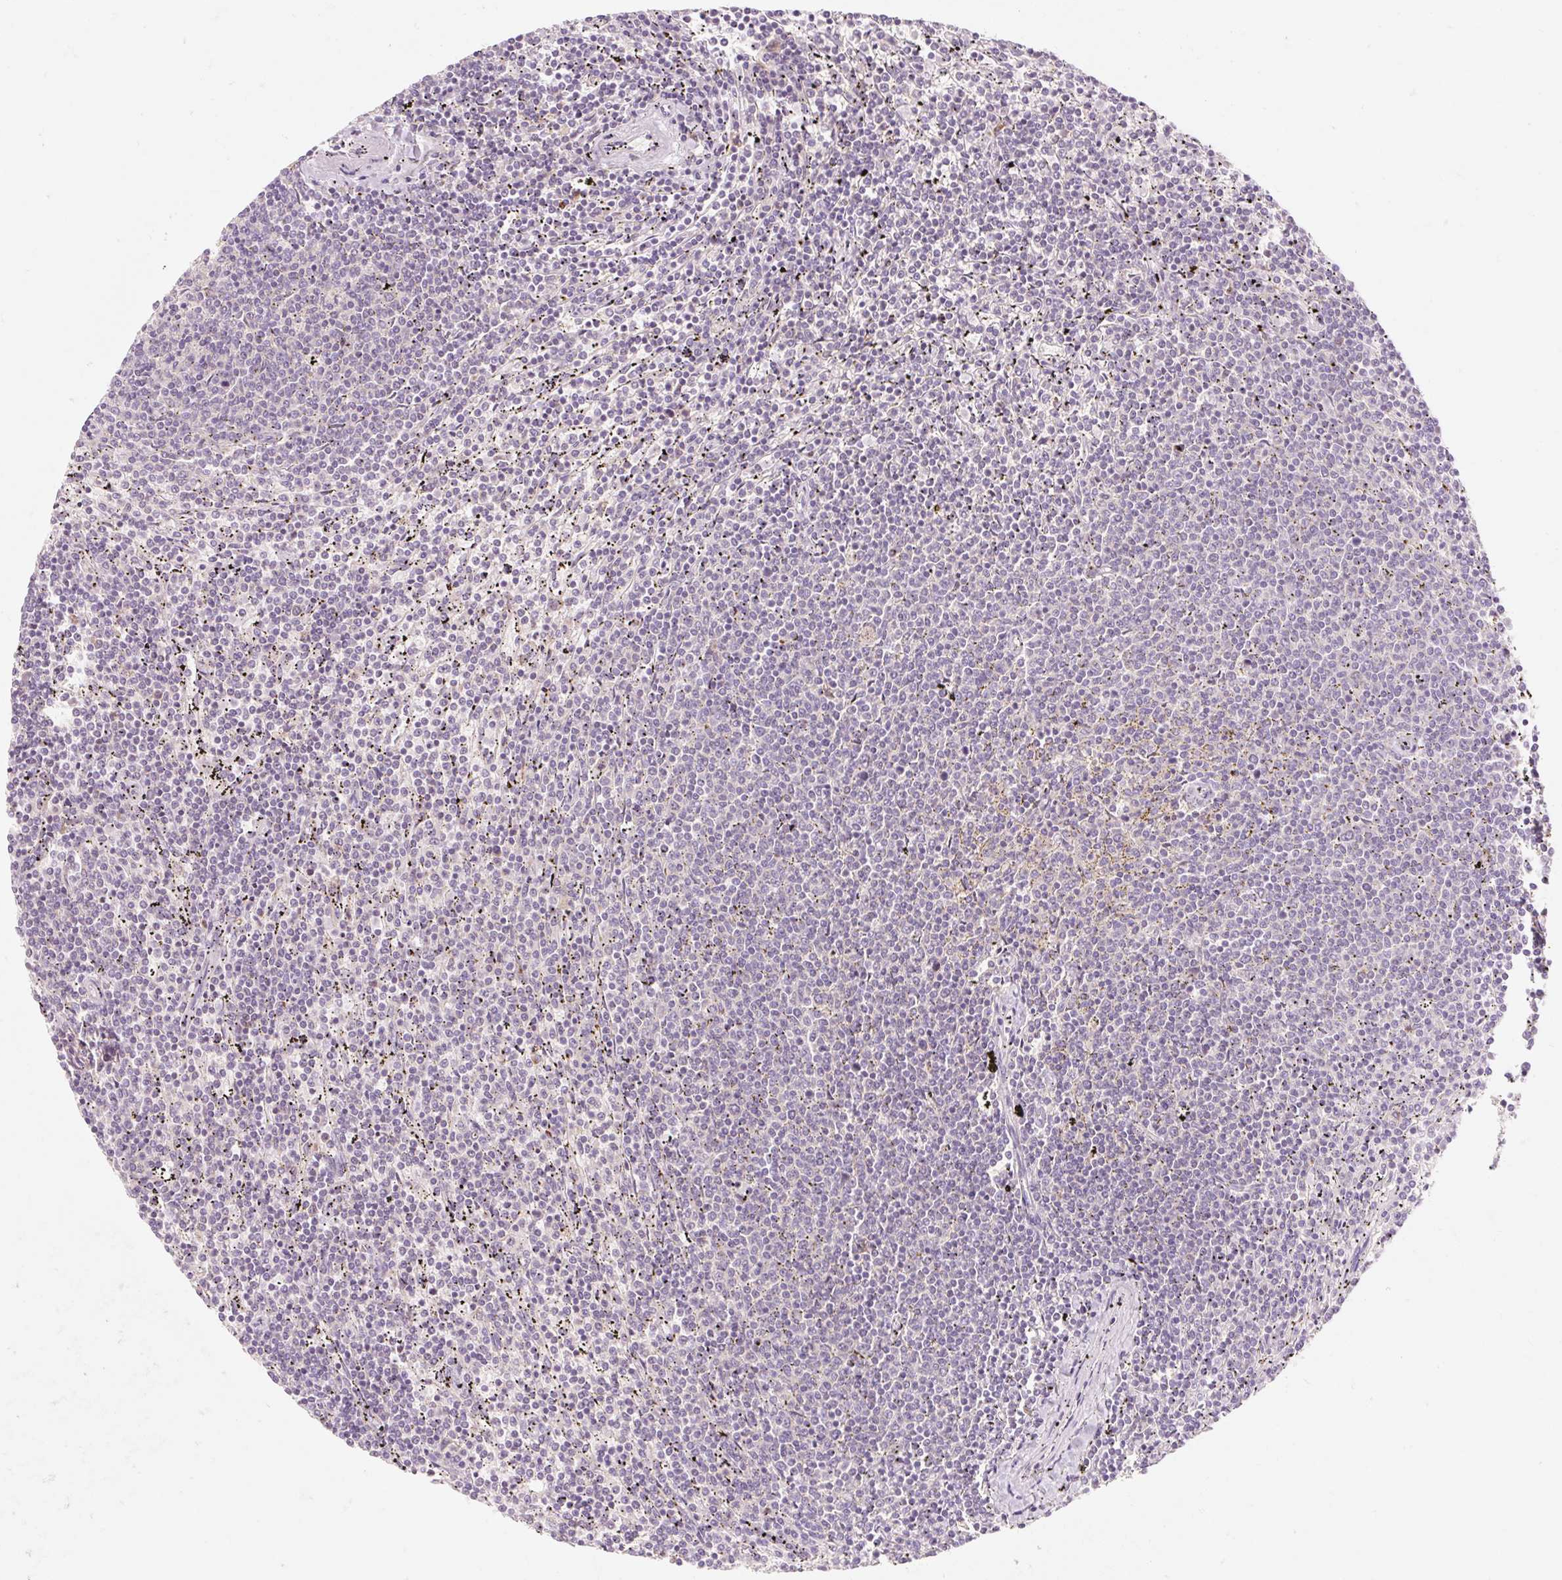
{"staining": {"intensity": "negative", "quantity": "none", "location": "none"}, "tissue": "lymphoma", "cell_type": "Tumor cells", "image_type": "cancer", "snomed": [{"axis": "morphology", "description": "Malignant lymphoma, non-Hodgkin's type, Low grade"}, {"axis": "topography", "description": "Spleen"}], "caption": "Immunohistochemistry (IHC) of lymphoma reveals no expression in tumor cells. (Brightfield microscopy of DAB IHC at high magnification).", "gene": "MYO1D", "patient": {"sex": "female", "age": 50}}